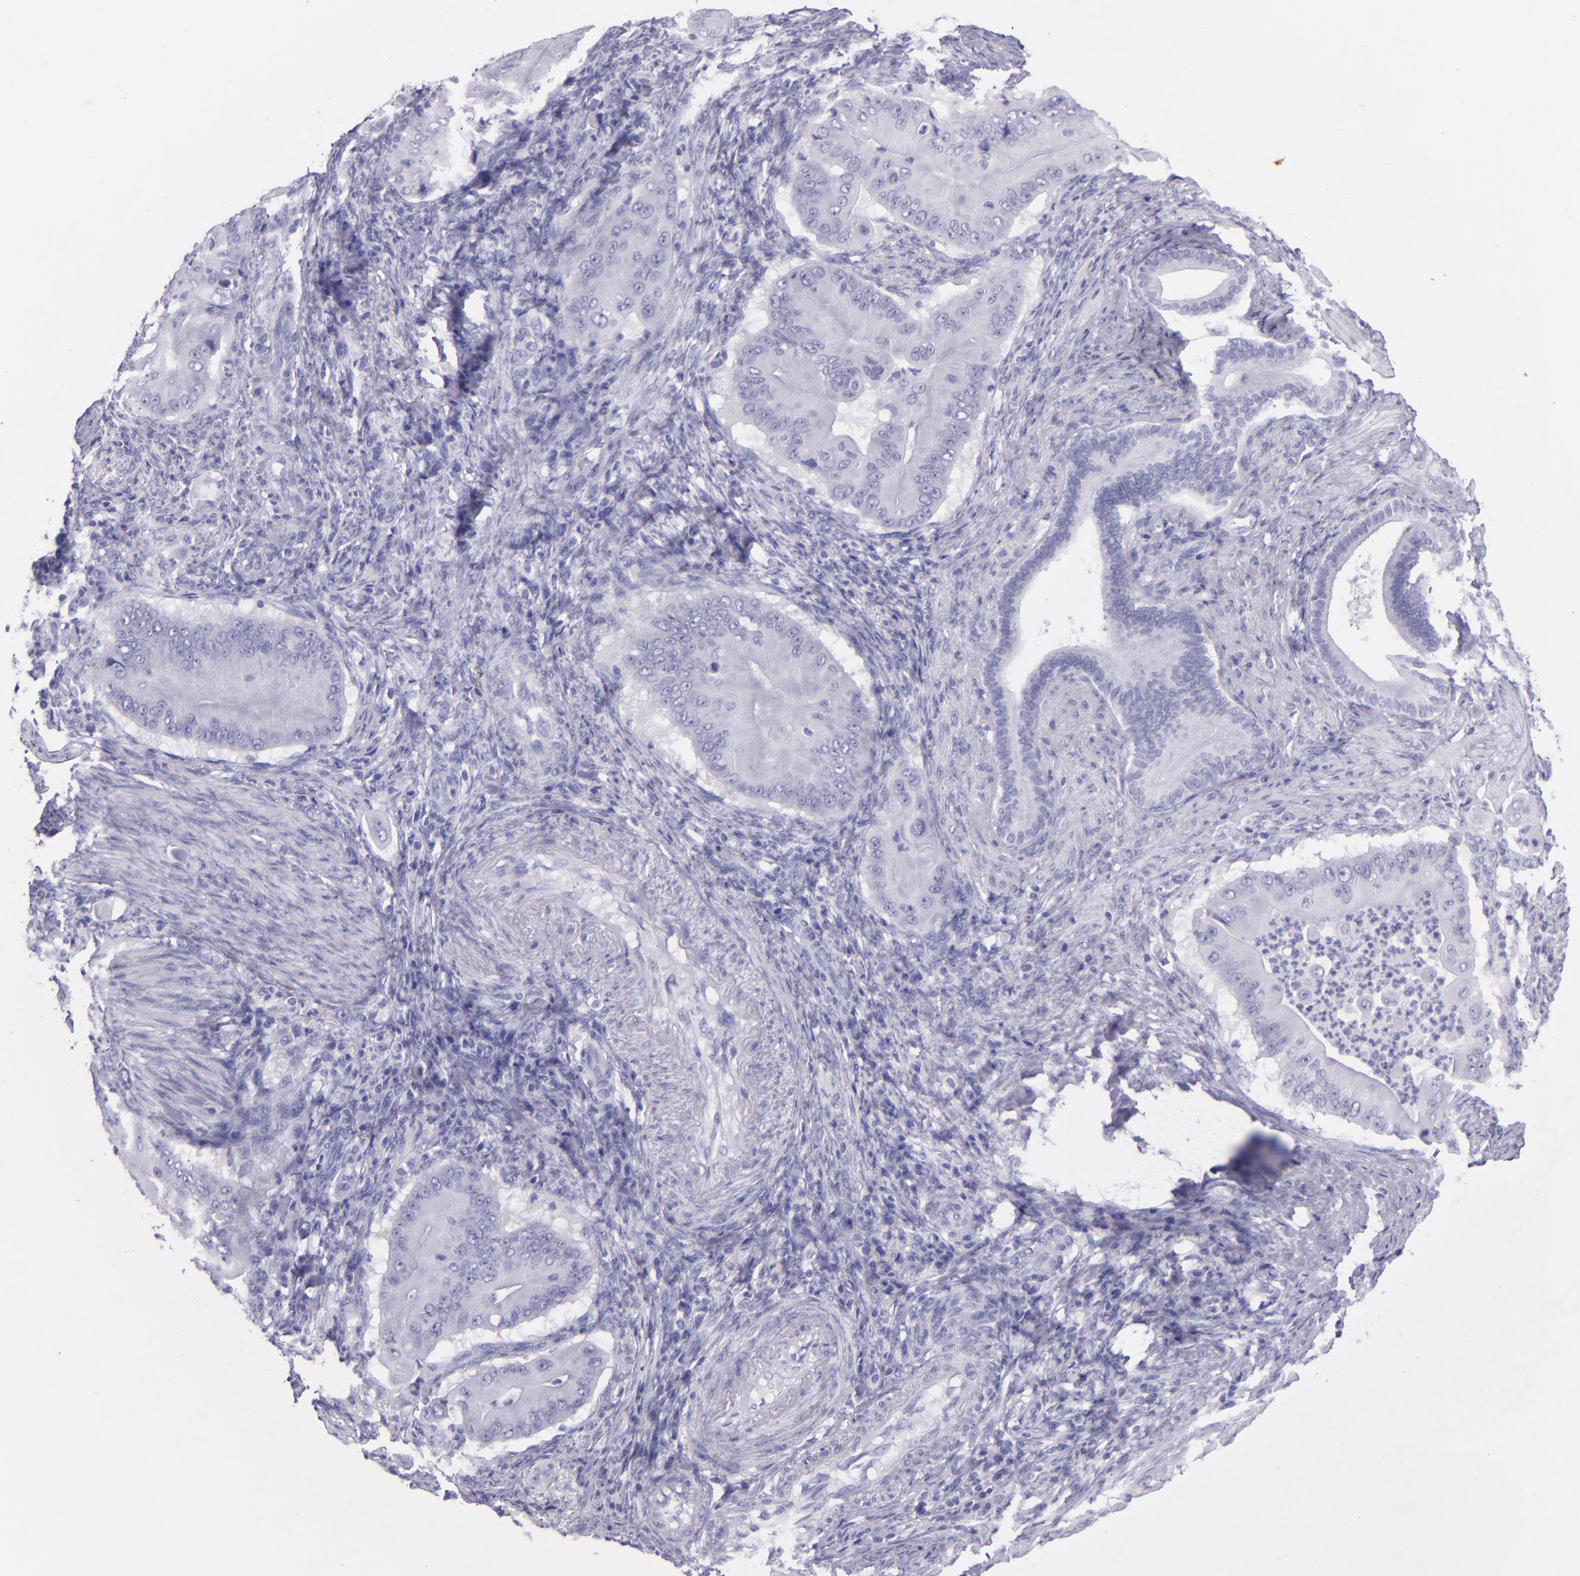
{"staining": {"intensity": "negative", "quantity": "none", "location": "none"}, "tissue": "pancreatic cancer", "cell_type": "Tumor cells", "image_type": "cancer", "snomed": [{"axis": "morphology", "description": "Adenocarcinoma, NOS"}, {"axis": "topography", "description": "Pancreas"}], "caption": "A photomicrograph of pancreatic cancer (adenocarcinoma) stained for a protein exhibits no brown staining in tumor cells.", "gene": "TNNT3", "patient": {"sex": "male", "age": 62}}